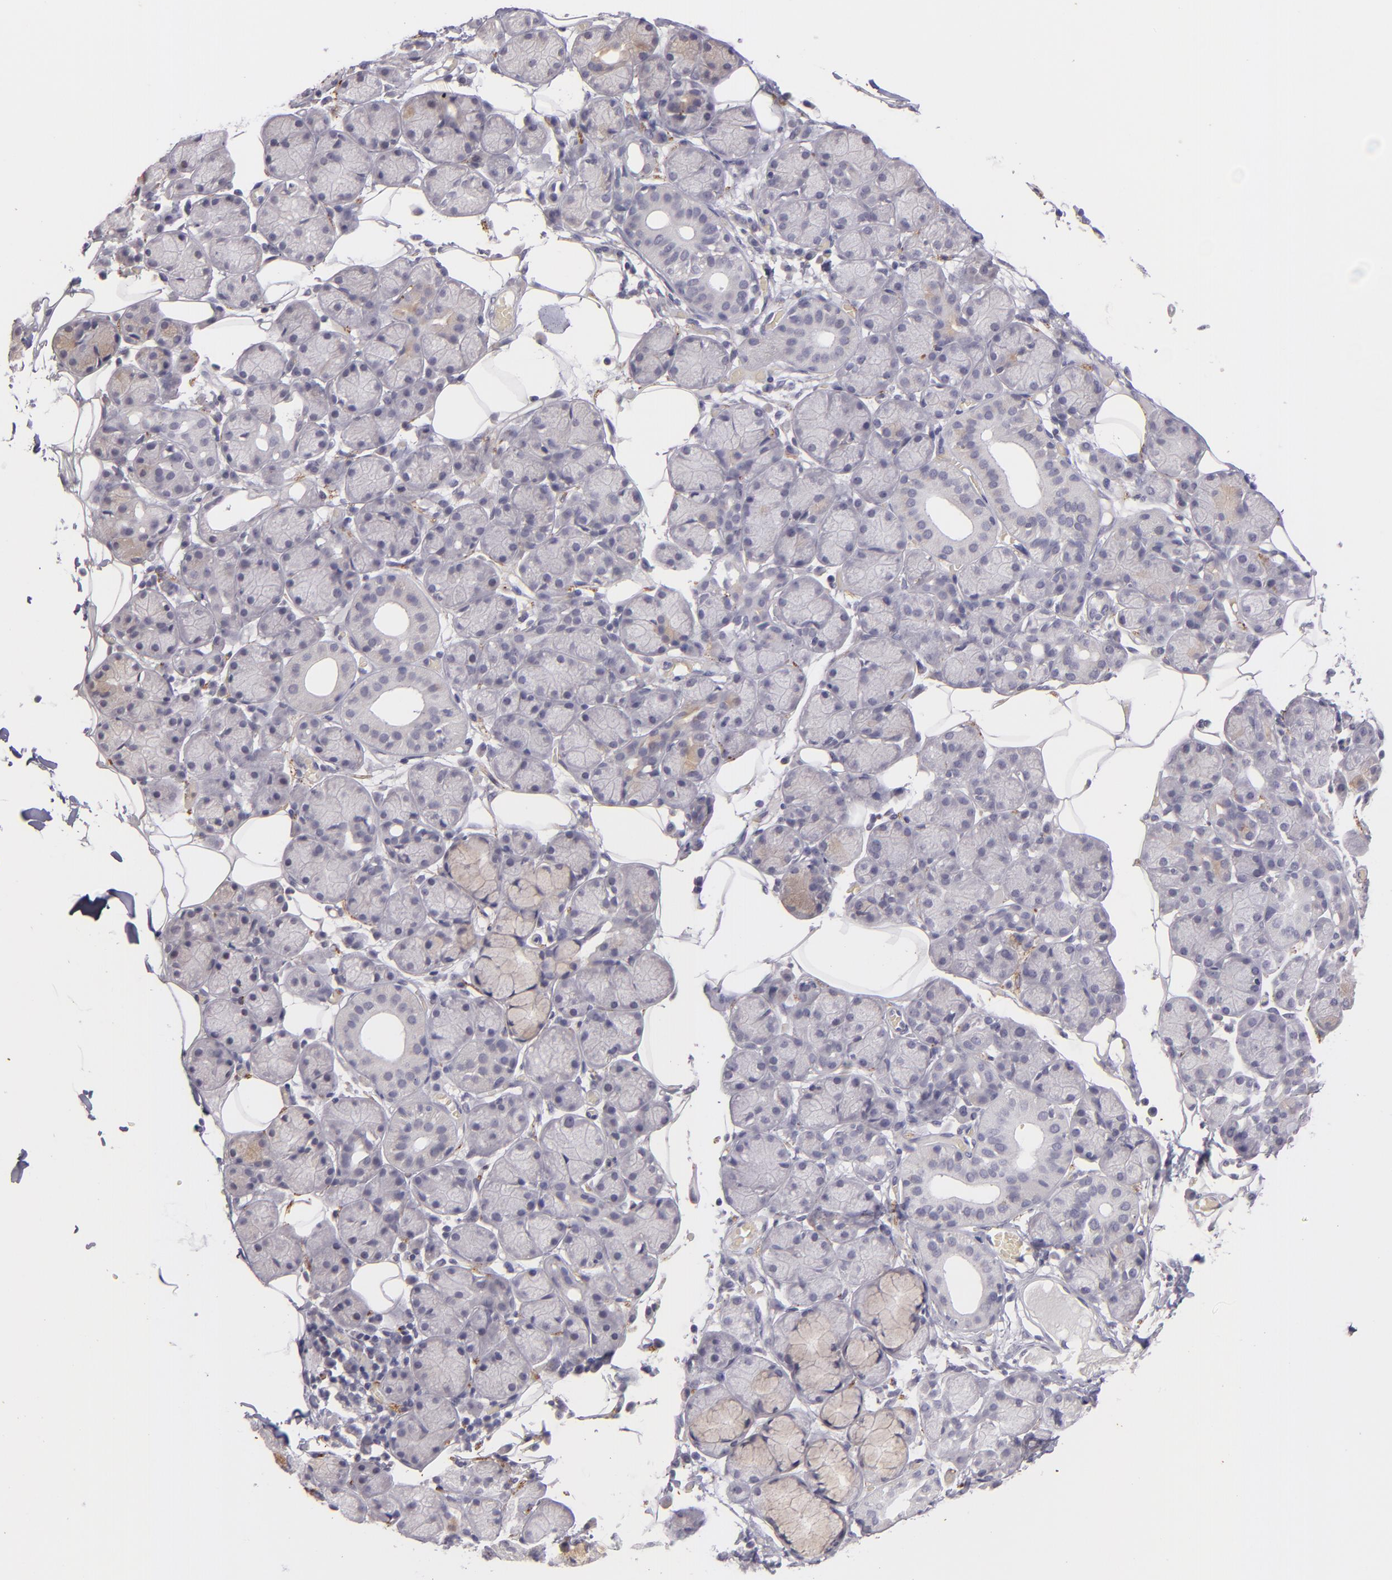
{"staining": {"intensity": "weak", "quantity": "<25%", "location": "cytoplasmic/membranous"}, "tissue": "salivary gland", "cell_type": "Glandular cells", "image_type": "normal", "snomed": [{"axis": "morphology", "description": "Normal tissue, NOS"}, {"axis": "topography", "description": "Salivary gland"}], "caption": "A photomicrograph of human salivary gland is negative for staining in glandular cells.", "gene": "SNCB", "patient": {"sex": "male", "age": 54}}